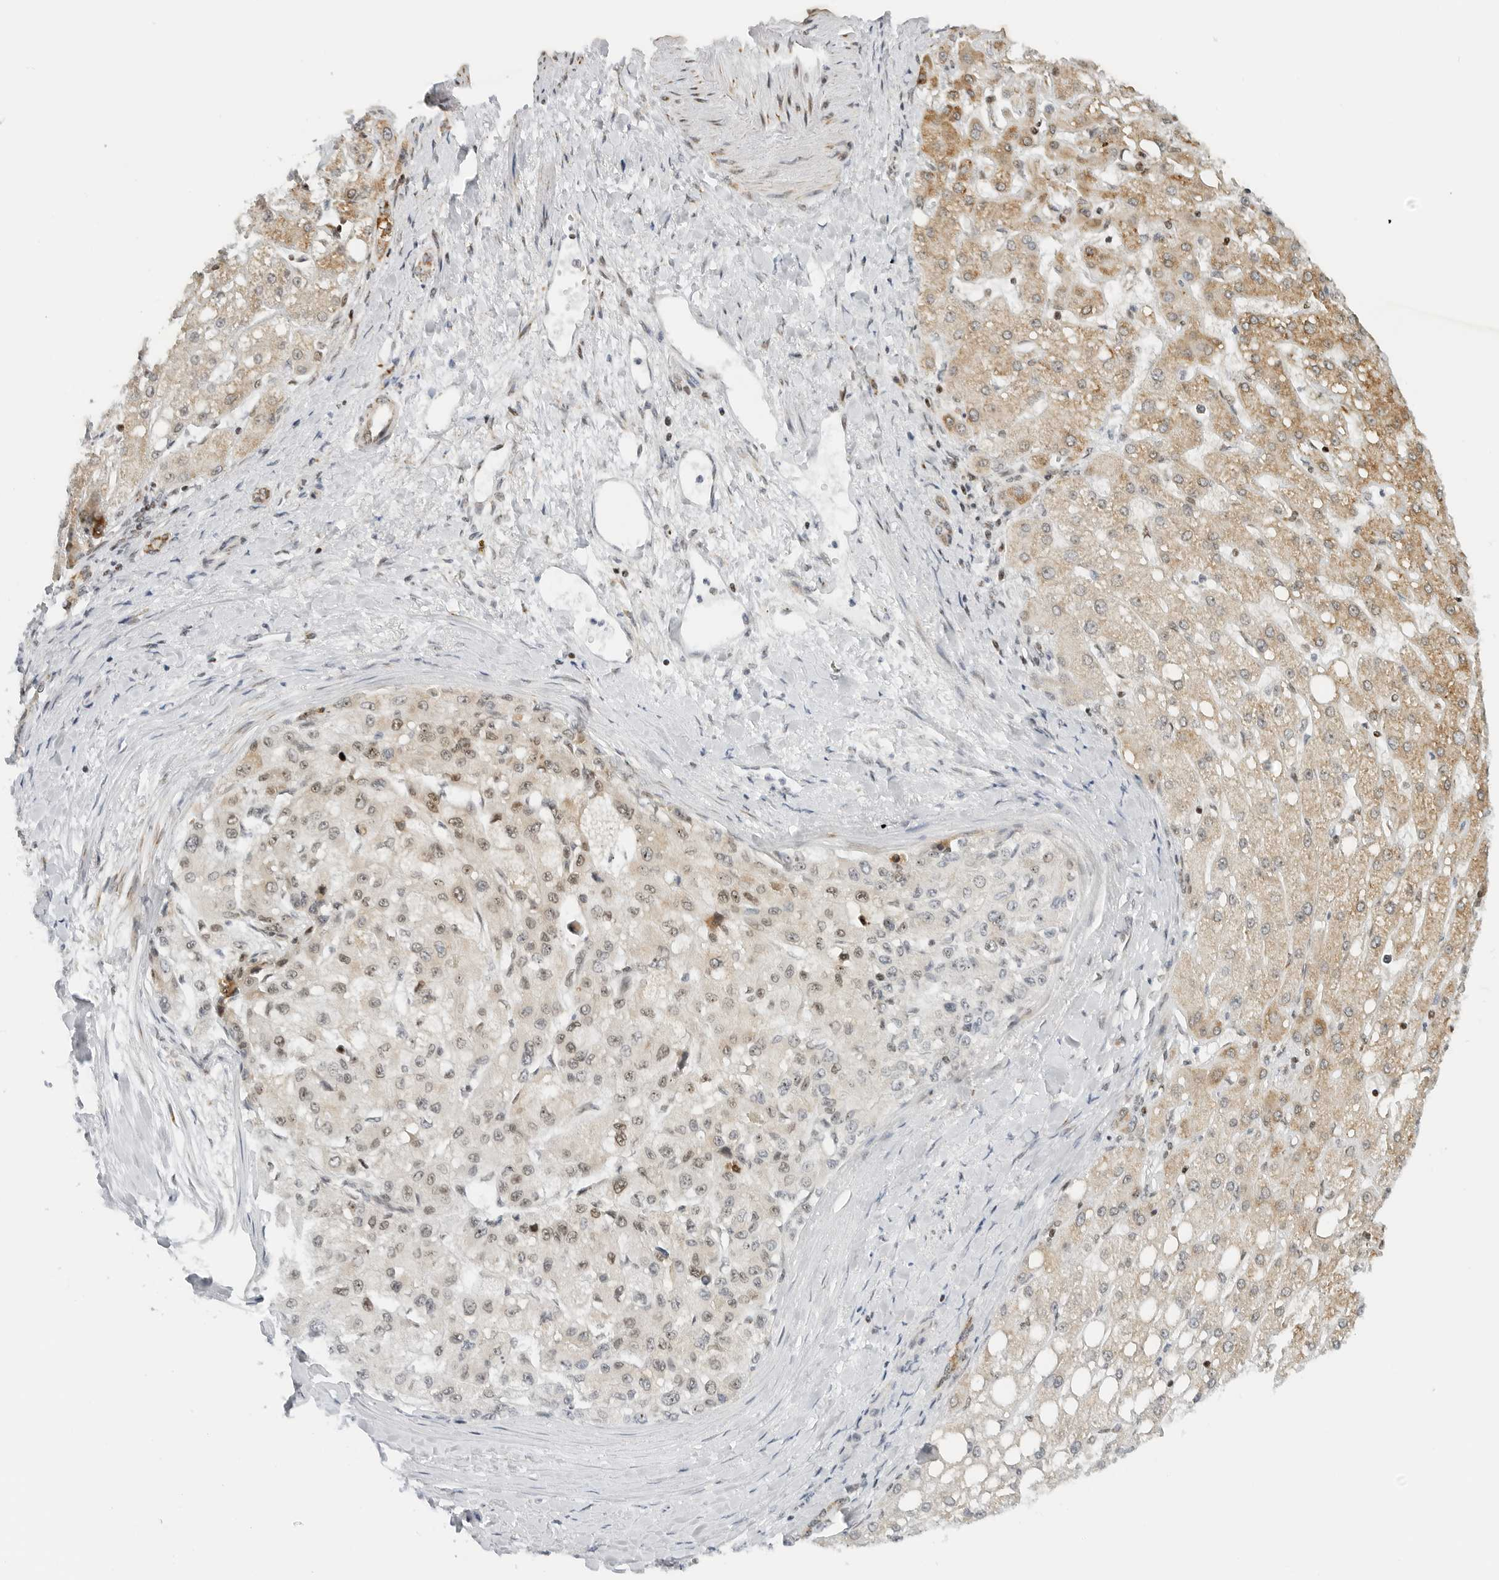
{"staining": {"intensity": "weak", "quantity": ">75%", "location": "cytoplasmic/membranous,nuclear"}, "tissue": "liver cancer", "cell_type": "Tumor cells", "image_type": "cancer", "snomed": [{"axis": "morphology", "description": "Carcinoma, Hepatocellular, NOS"}, {"axis": "topography", "description": "Liver"}], "caption": "Tumor cells display weak cytoplasmic/membranous and nuclear staining in approximately >75% of cells in hepatocellular carcinoma (liver). The staining is performed using DAB (3,3'-diaminobenzidine) brown chromogen to label protein expression. The nuclei are counter-stained blue using hematoxylin.", "gene": "RIMKLA", "patient": {"sex": "male", "age": 80}}